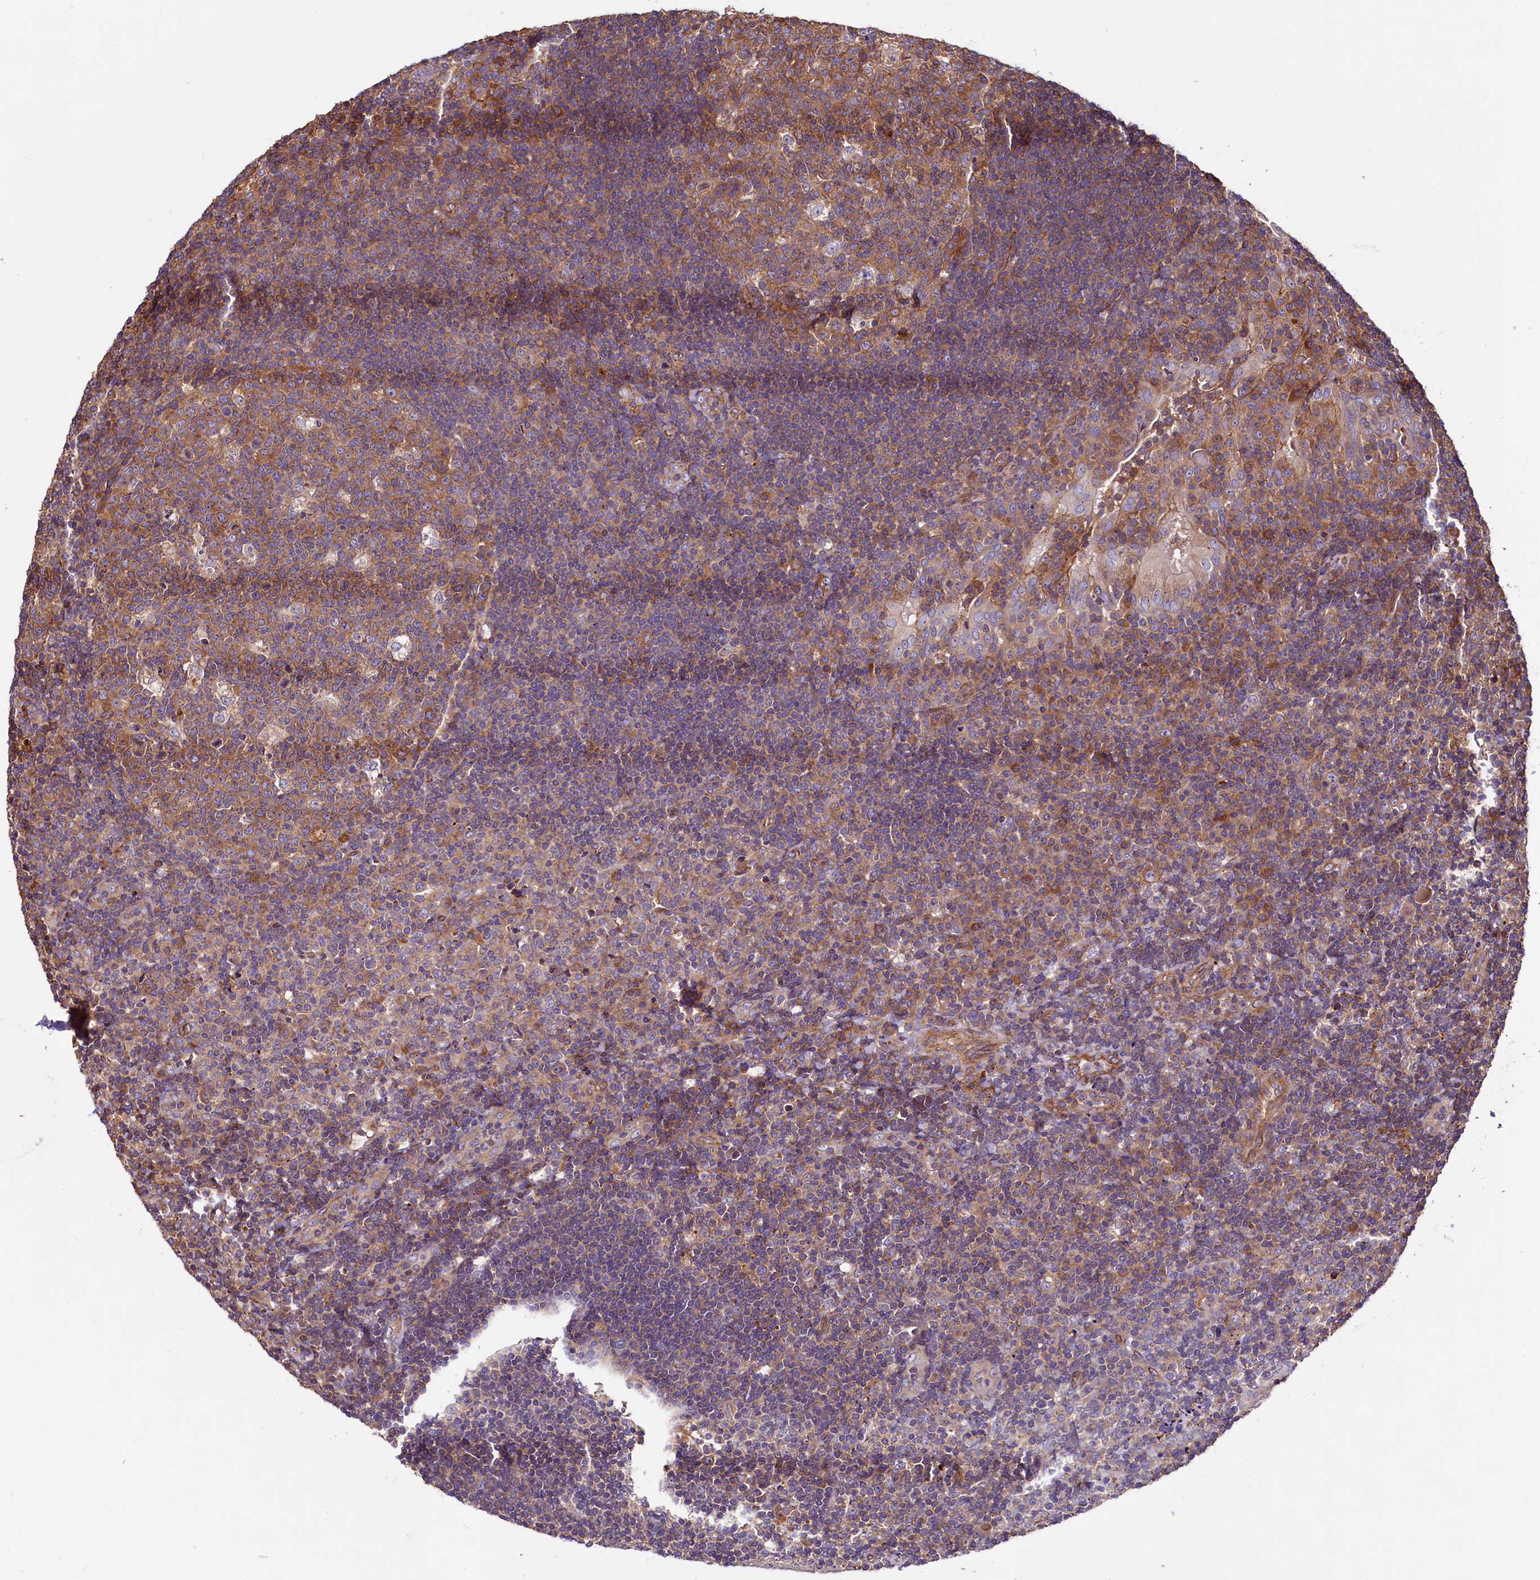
{"staining": {"intensity": "moderate", "quantity": ">75%", "location": "cytoplasmic/membranous"}, "tissue": "tonsil", "cell_type": "Germinal center cells", "image_type": "normal", "snomed": [{"axis": "morphology", "description": "Normal tissue, NOS"}, {"axis": "topography", "description": "Tonsil"}], "caption": "IHC histopathology image of benign human tonsil stained for a protein (brown), which displays medium levels of moderate cytoplasmic/membranous expression in about >75% of germinal center cells.", "gene": "KLHDC4", "patient": {"sex": "female", "age": 40}}